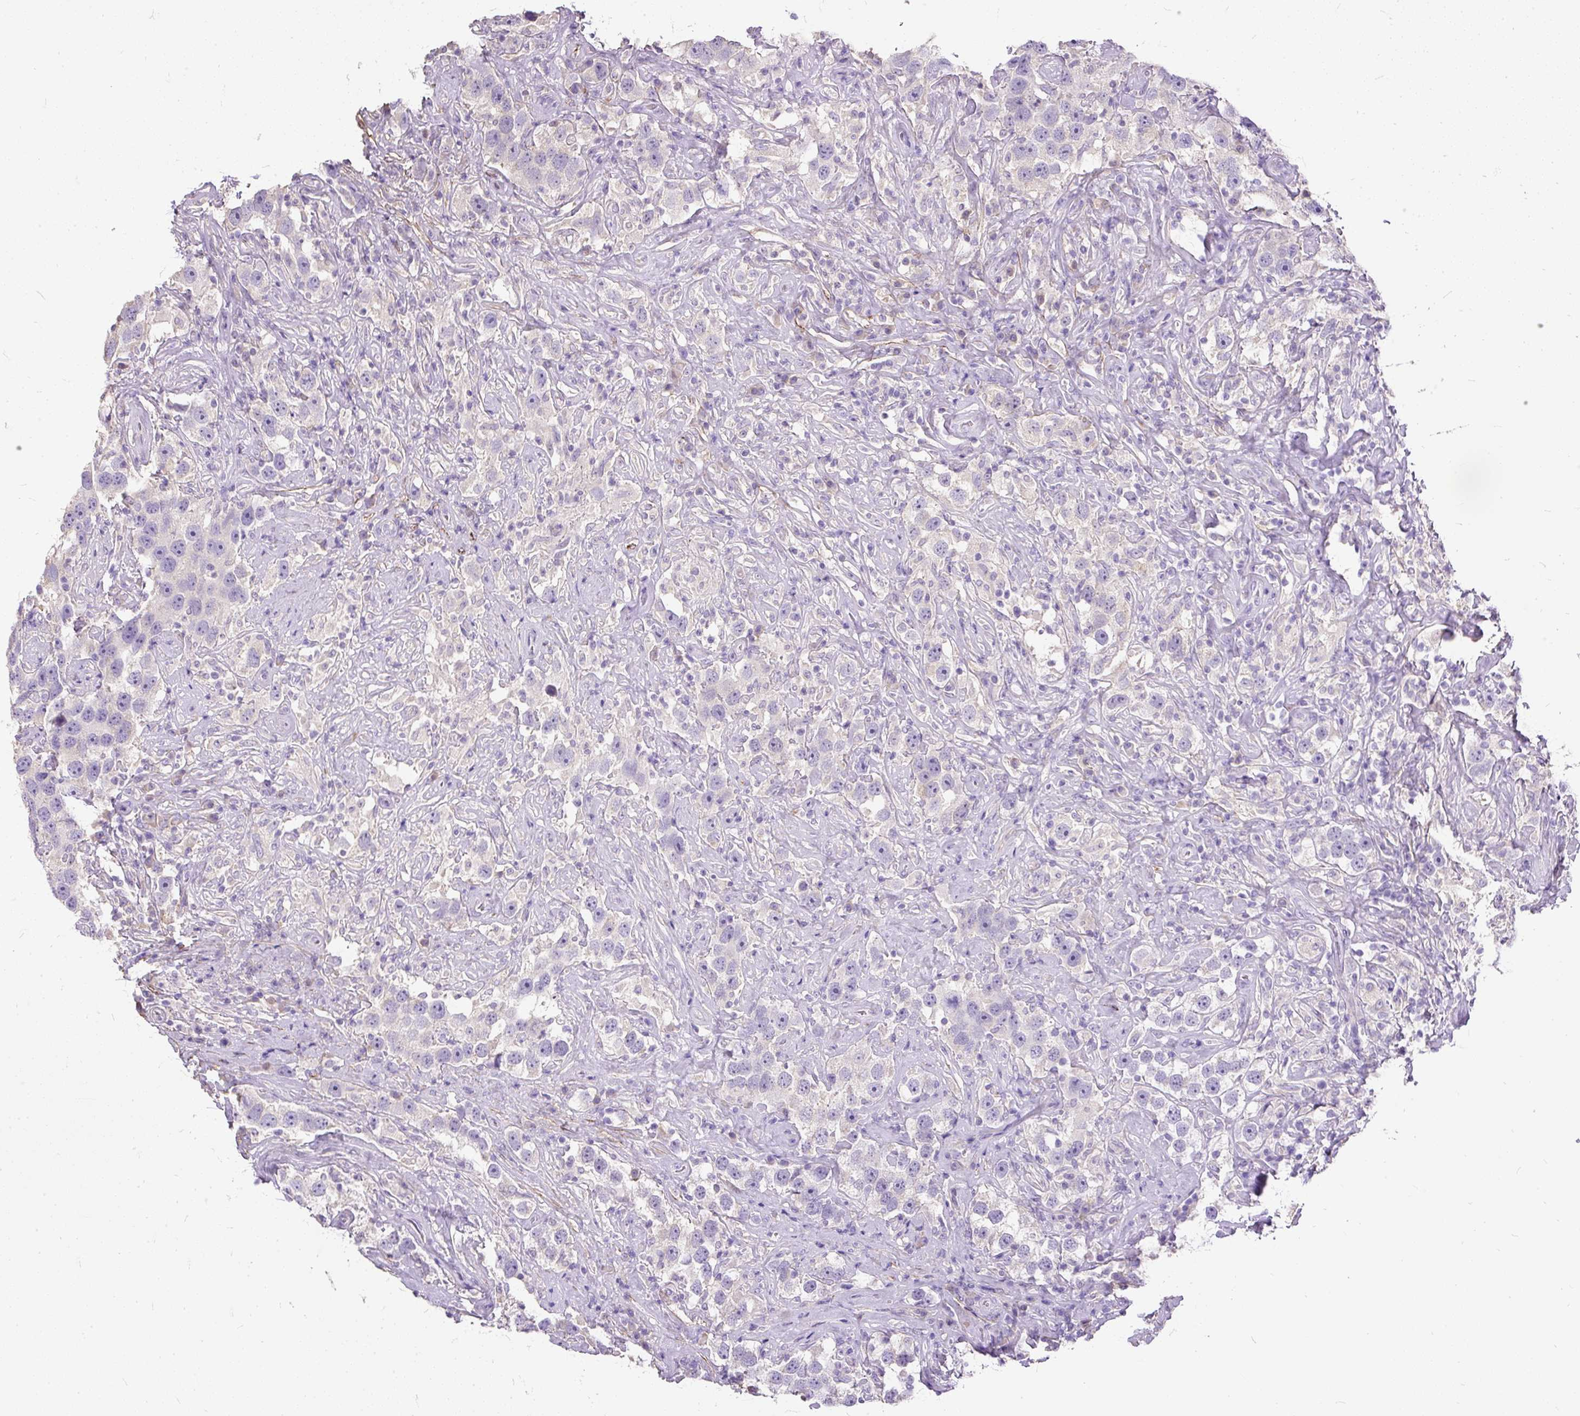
{"staining": {"intensity": "negative", "quantity": "none", "location": "none"}, "tissue": "testis cancer", "cell_type": "Tumor cells", "image_type": "cancer", "snomed": [{"axis": "morphology", "description": "Seminoma, NOS"}, {"axis": "topography", "description": "Testis"}], "caption": "The micrograph displays no staining of tumor cells in testis seminoma.", "gene": "GBX1", "patient": {"sex": "male", "age": 49}}